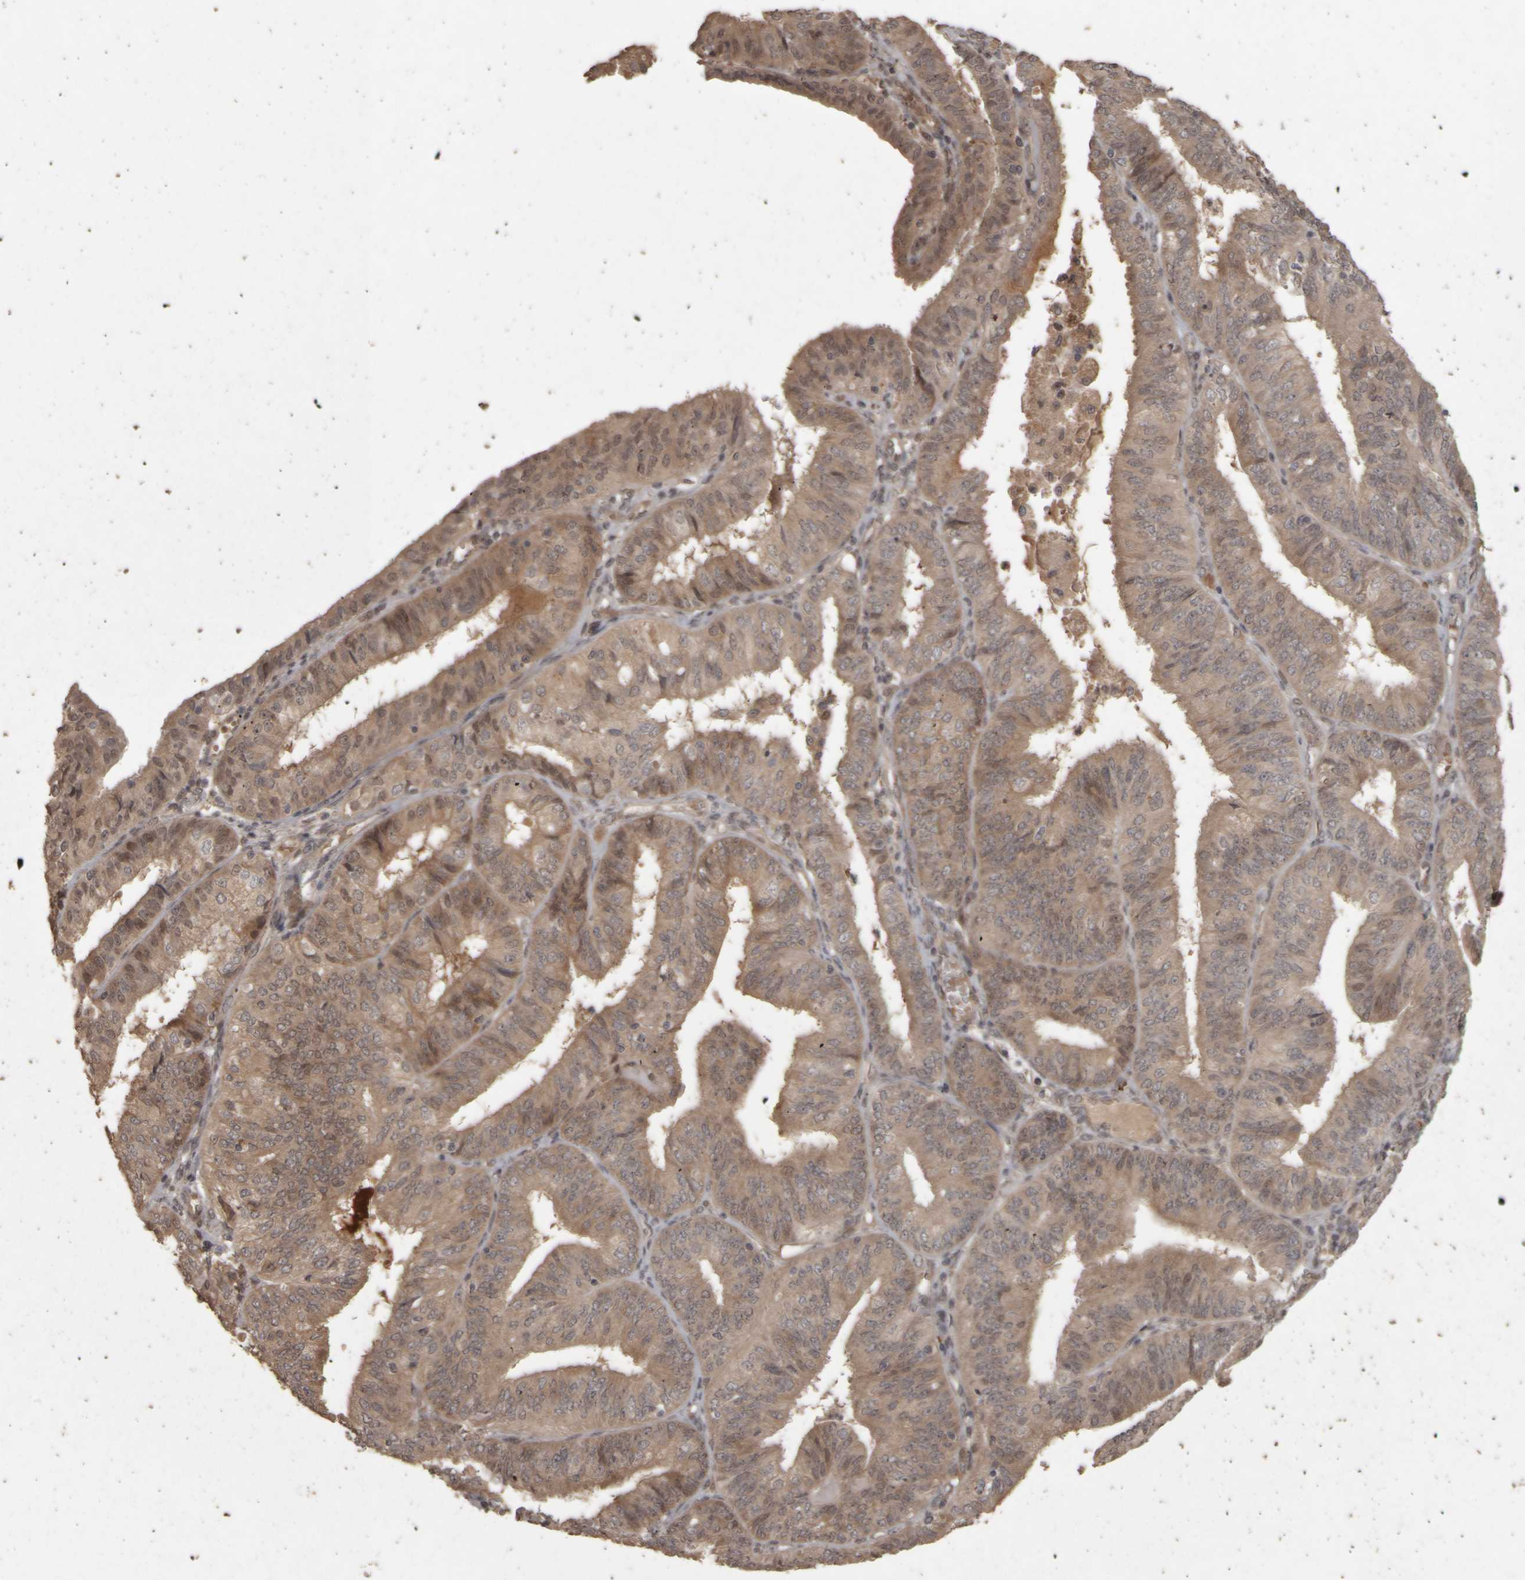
{"staining": {"intensity": "moderate", "quantity": ">75%", "location": "cytoplasmic/membranous"}, "tissue": "endometrial cancer", "cell_type": "Tumor cells", "image_type": "cancer", "snomed": [{"axis": "morphology", "description": "Adenocarcinoma, NOS"}, {"axis": "topography", "description": "Endometrium"}], "caption": "Human endometrial cancer stained with a protein marker reveals moderate staining in tumor cells.", "gene": "ACO1", "patient": {"sex": "female", "age": 58}}